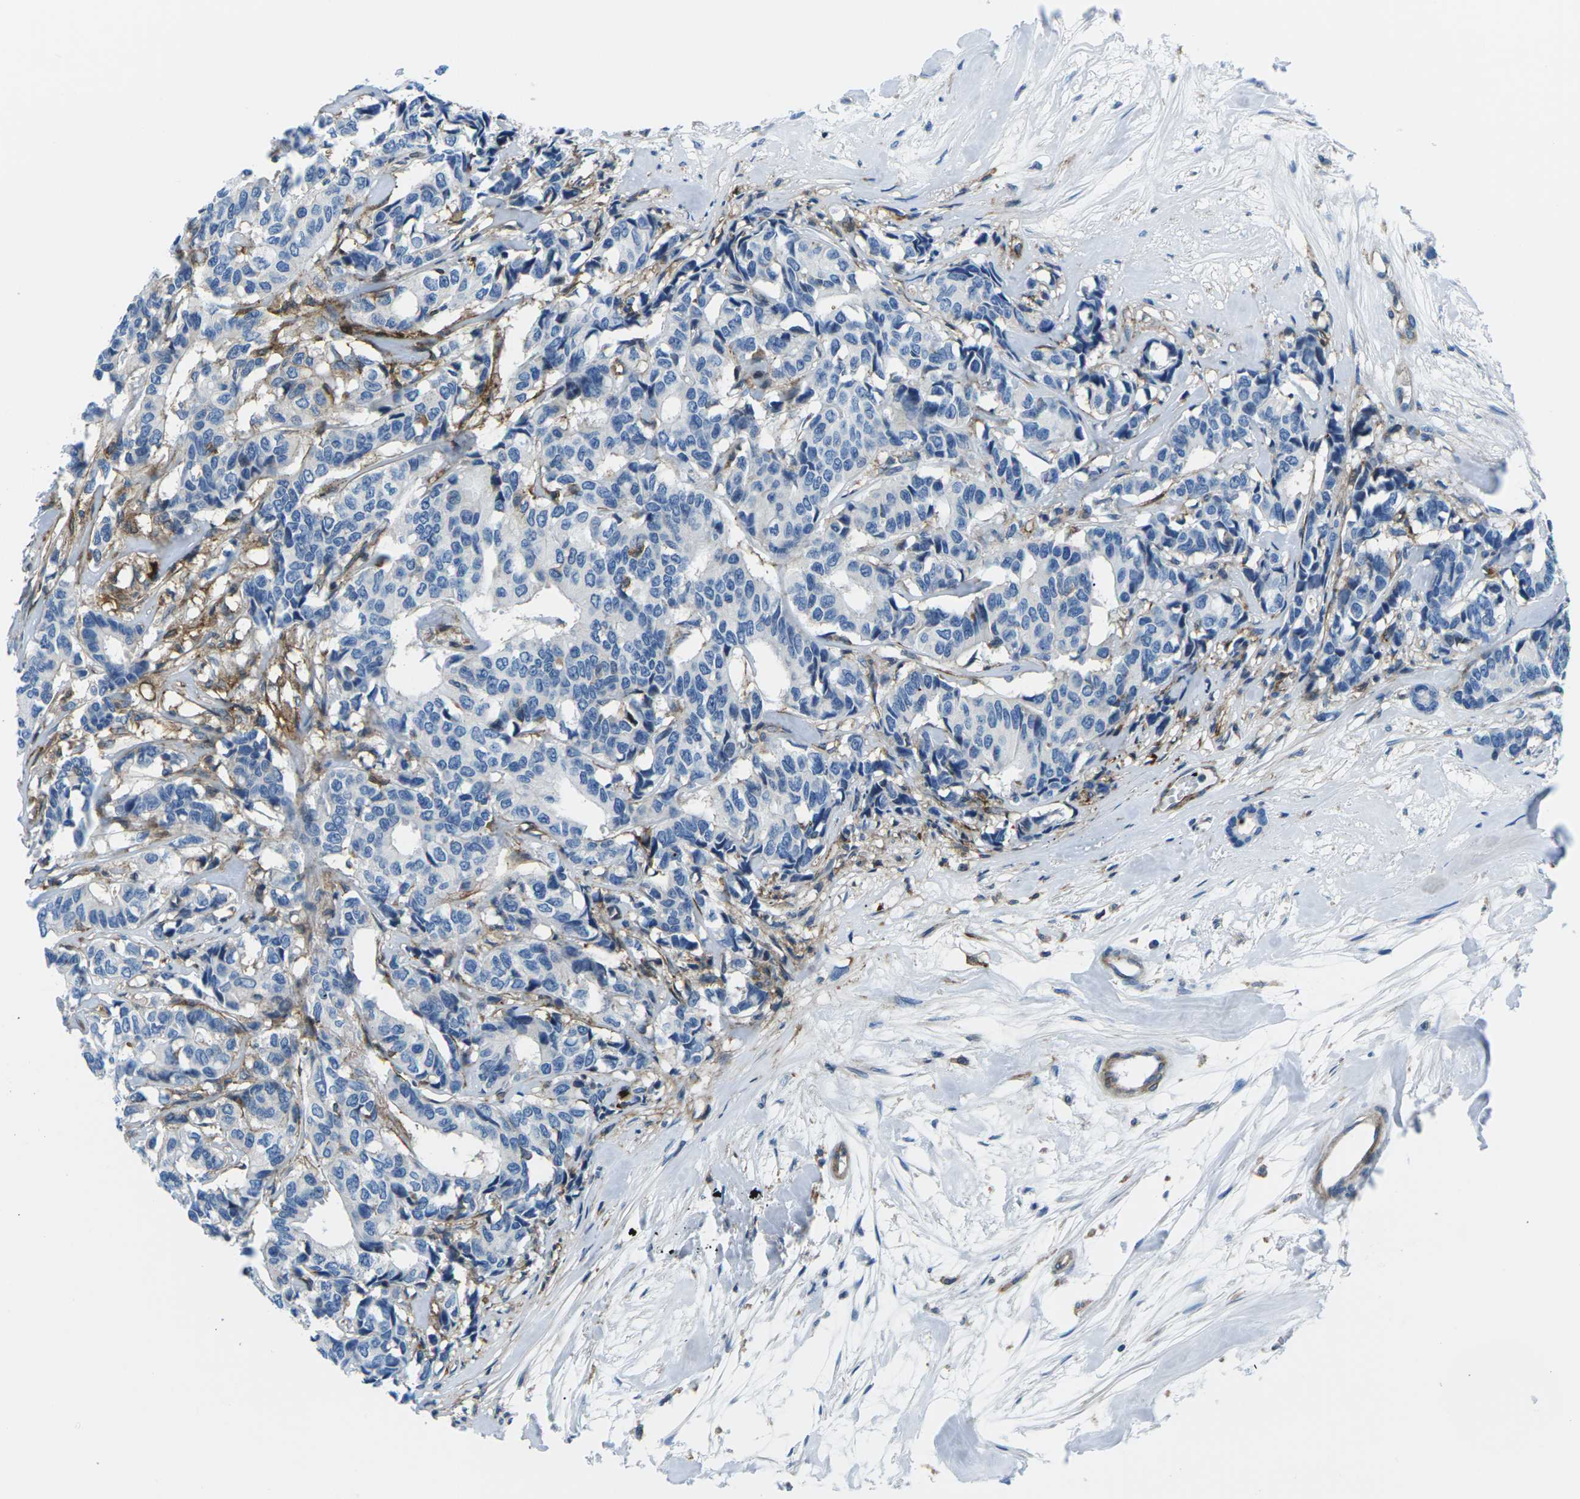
{"staining": {"intensity": "negative", "quantity": "none", "location": "none"}, "tissue": "breast cancer", "cell_type": "Tumor cells", "image_type": "cancer", "snomed": [{"axis": "morphology", "description": "Duct carcinoma"}, {"axis": "topography", "description": "Breast"}], "caption": "IHC of breast cancer exhibits no positivity in tumor cells.", "gene": "SOCS4", "patient": {"sex": "female", "age": 87}}